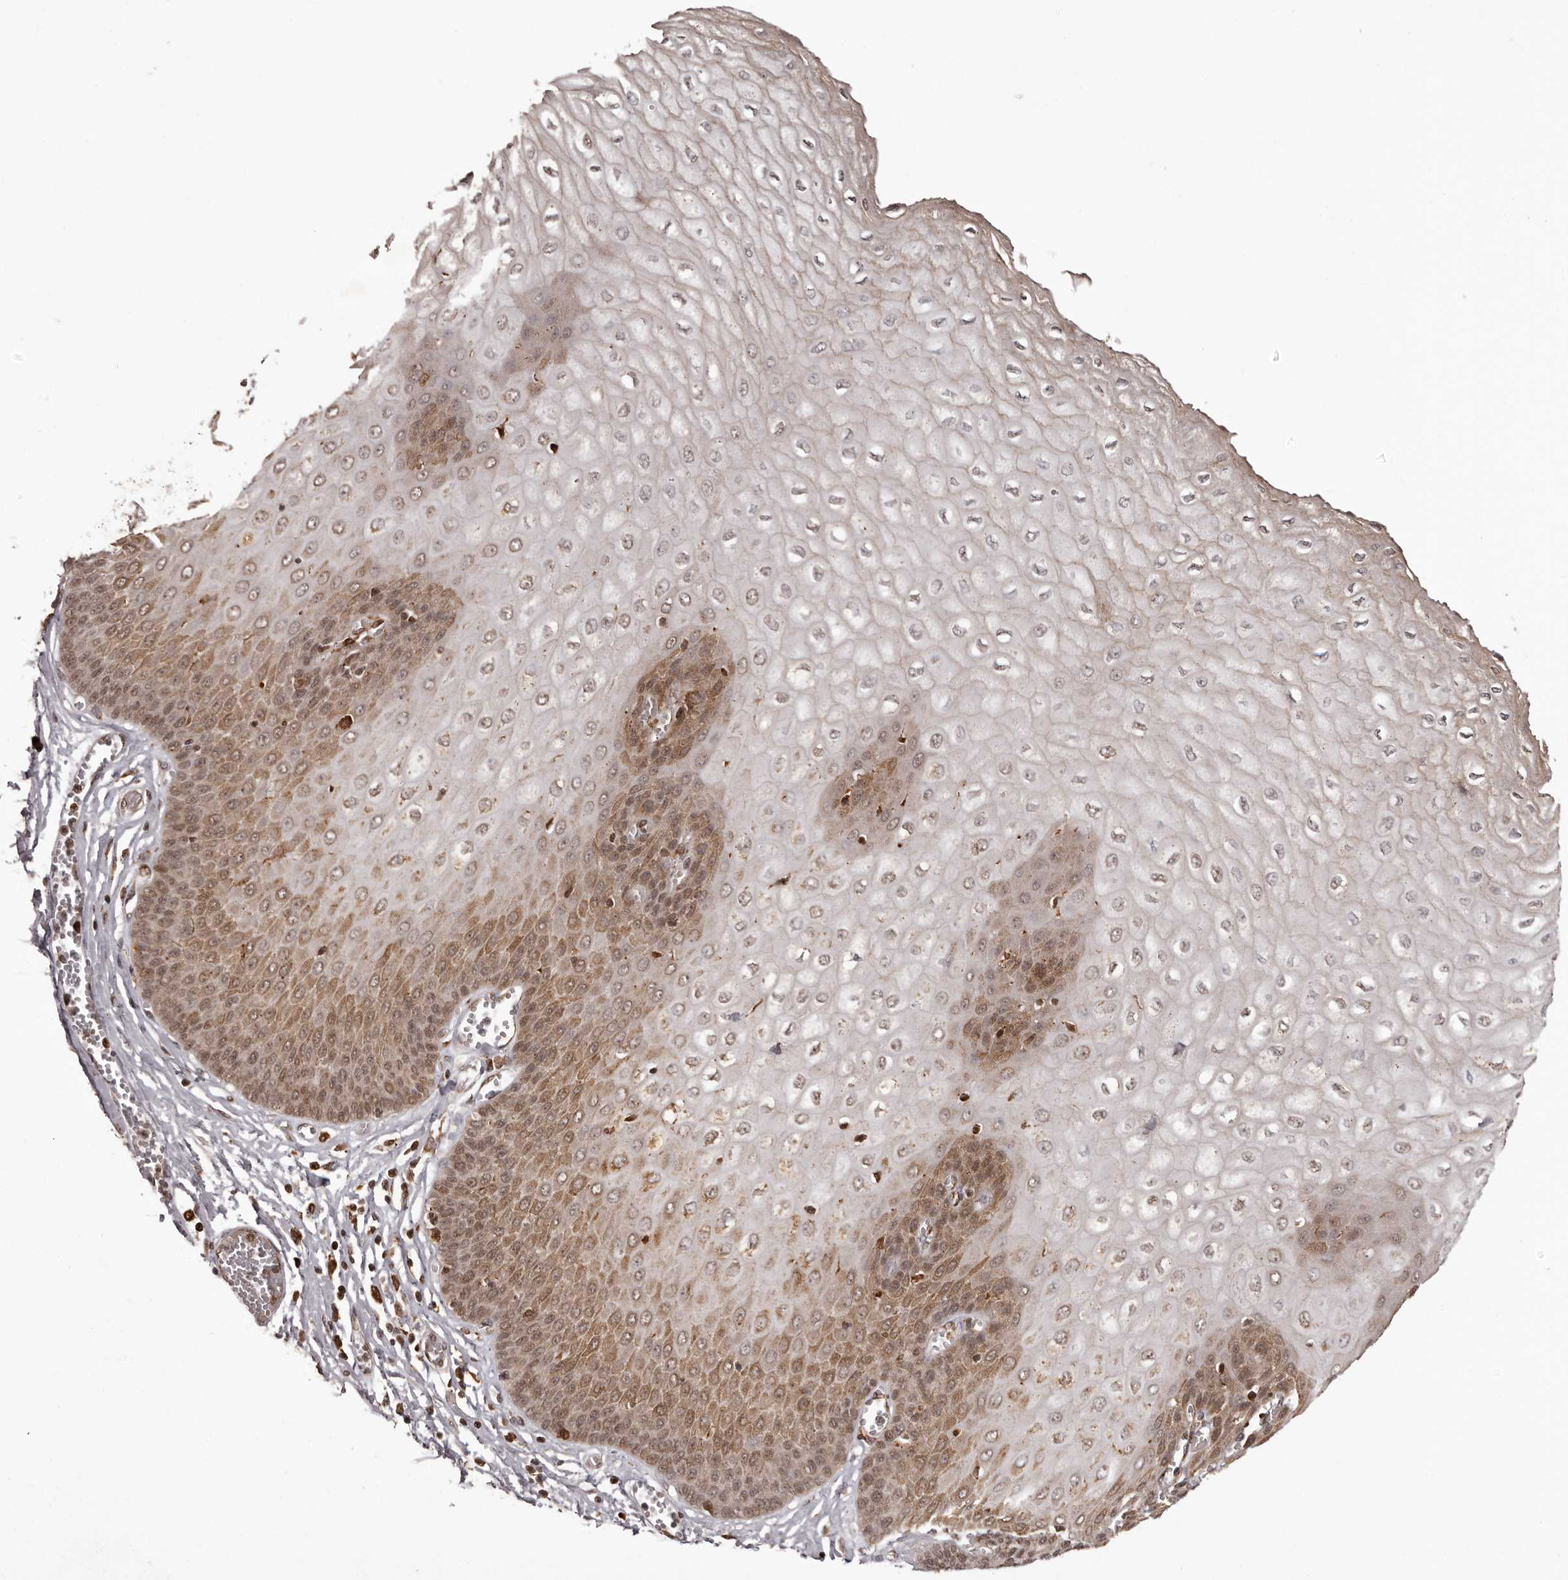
{"staining": {"intensity": "moderate", "quantity": ">75%", "location": "cytoplasmic/membranous,nuclear"}, "tissue": "esophagus", "cell_type": "Squamous epithelial cells", "image_type": "normal", "snomed": [{"axis": "morphology", "description": "Normal tissue, NOS"}, {"axis": "topography", "description": "Esophagus"}], "caption": "Immunohistochemistry of benign human esophagus displays medium levels of moderate cytoplasmic/membranous,nuclear positivity in about >75% of squamous epithelial cells.", "gene": "IL32", "patient": {"sex": "male", "age": 60}}